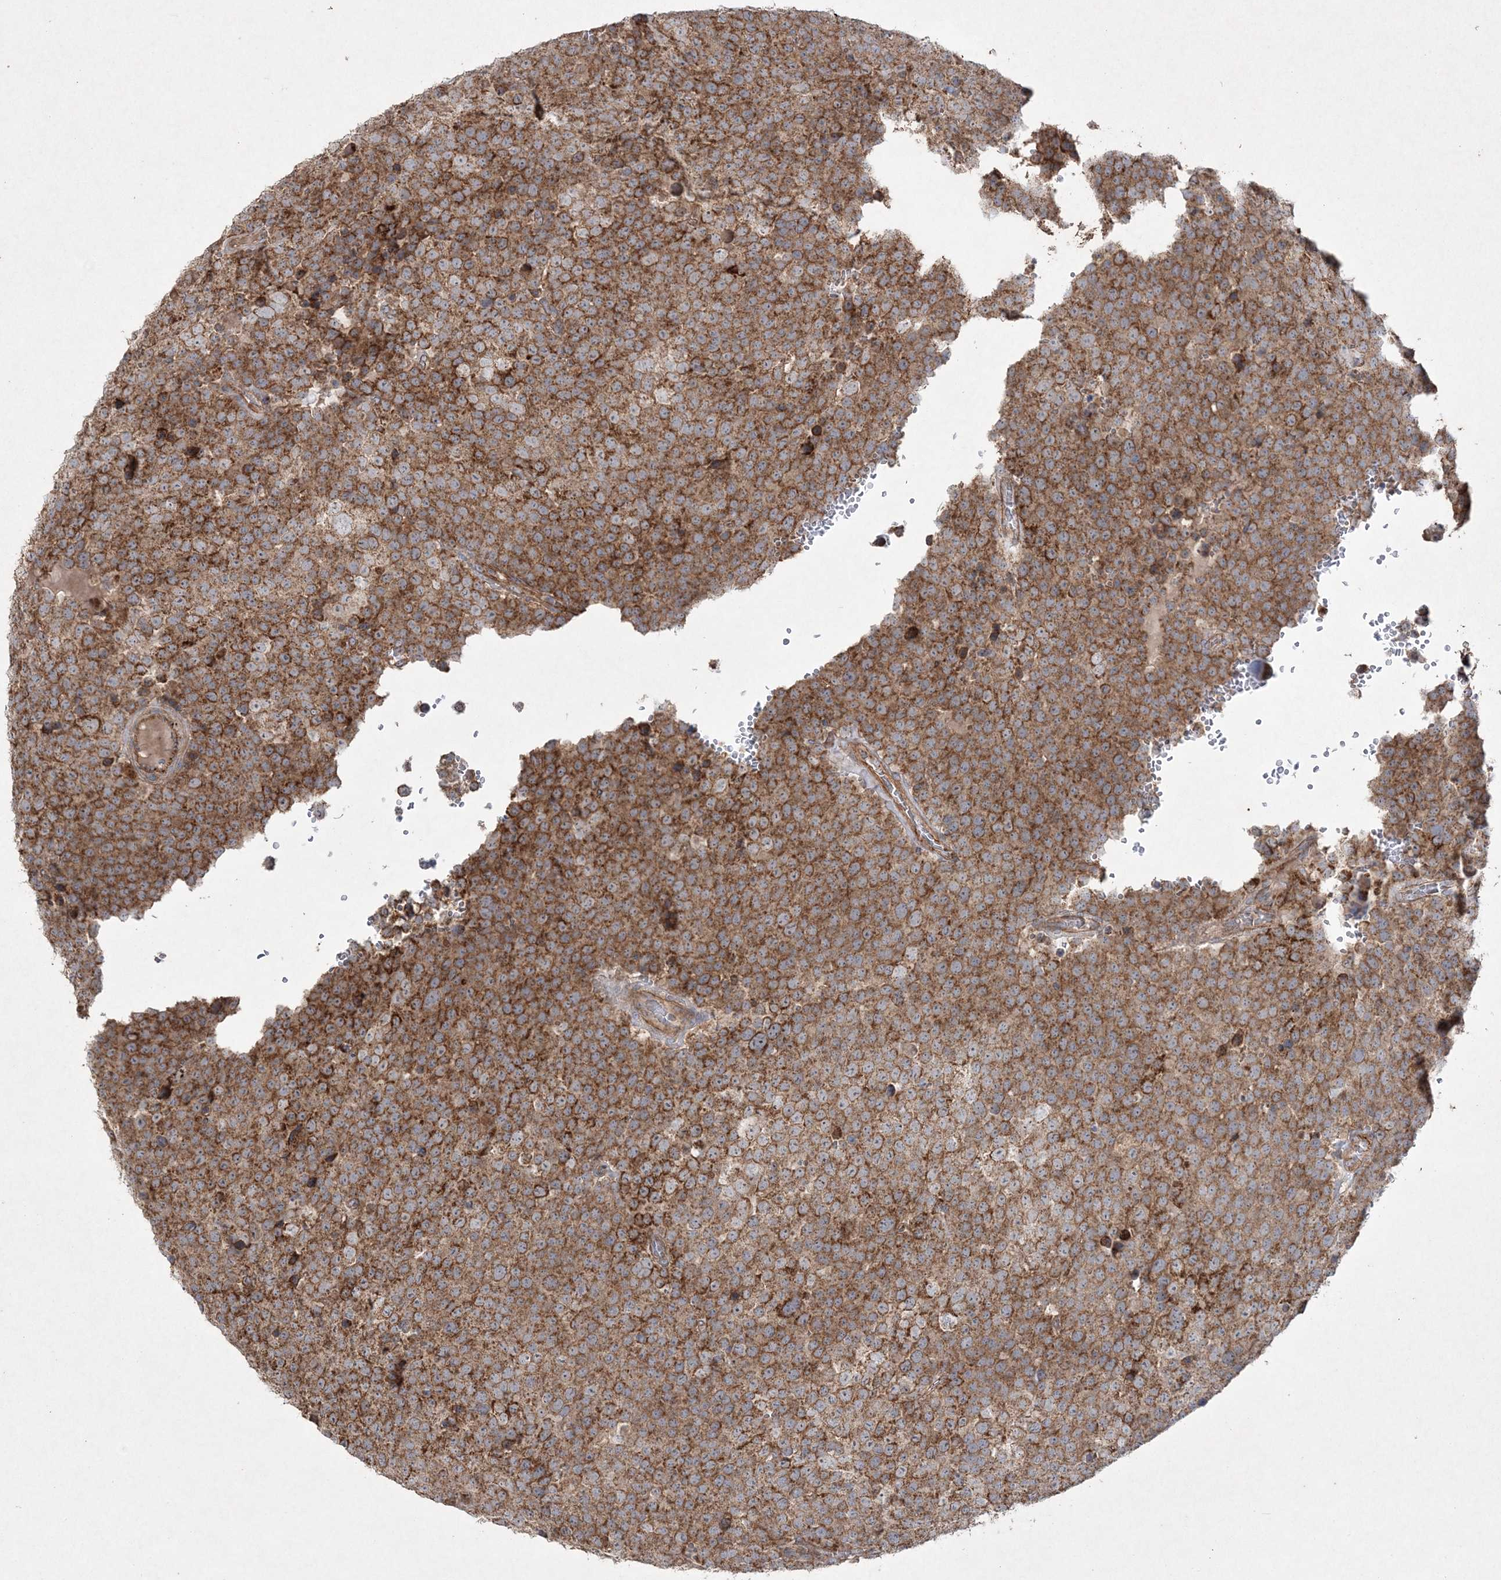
{"staining": {"intensity": "strong", "quantity": "25%-75%", "location": "cytoplasmic/membranous"}, "tissue": "testis cancer", "cell_type": "Tumor cells", "image_type": "cancer", "snomed": [{"axis": "morphology", "description": "Seminoma, NOS"}, {"axis": "topography", "description": "Testis"}], "caption": "Tumor cells show high levels of strong cytoplasmic/membranous staining in about 25%-75% of cells in testis cancer (seminoma).", "gene": "TTC7A", "patient": {"sex": "male", "age": 71}}